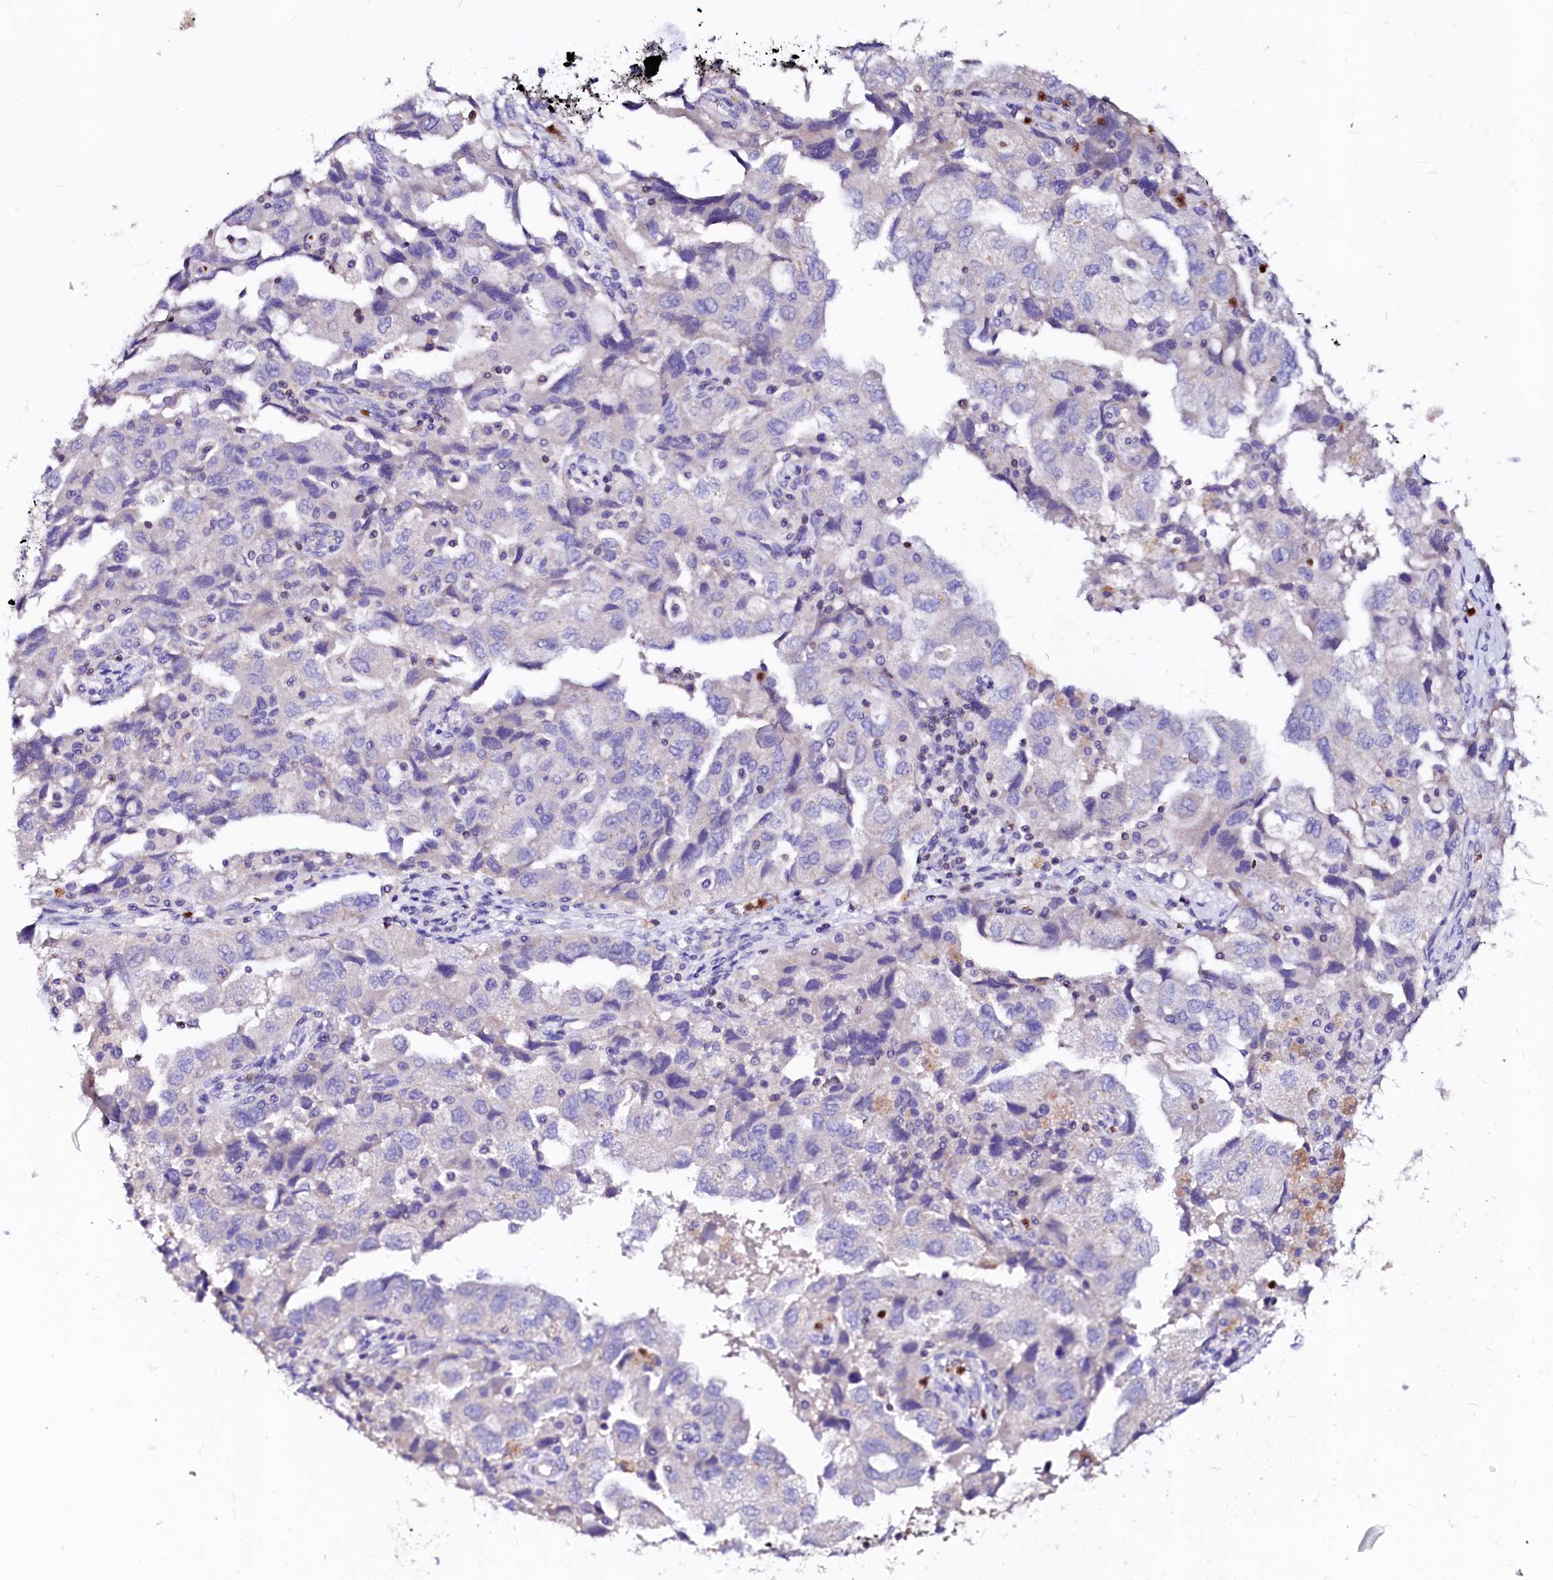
{"staining": {"intensity": "negative", "quantity": "none", "location": "none"}, "tissue": "ovarian cancer", "cell_type": "Tumor cells", "image_type": "cancer", "snomed": [{"axis": "morphology", "description": "Carcinoma, NOS"}, {"axis": "morphology", "description": "Cystadenocarcinoma, serous, NOS"}, {"axis": "topography", "description": "Ovary"}], "caption": "A high-resolution histopathology image shows immunohistochemistry (IHC) staining of ovarian cancer, which exhibits no significant staining in tumor cells.", "gene": "RAB27A", "patient": {"sex": "female", "age": 69}}